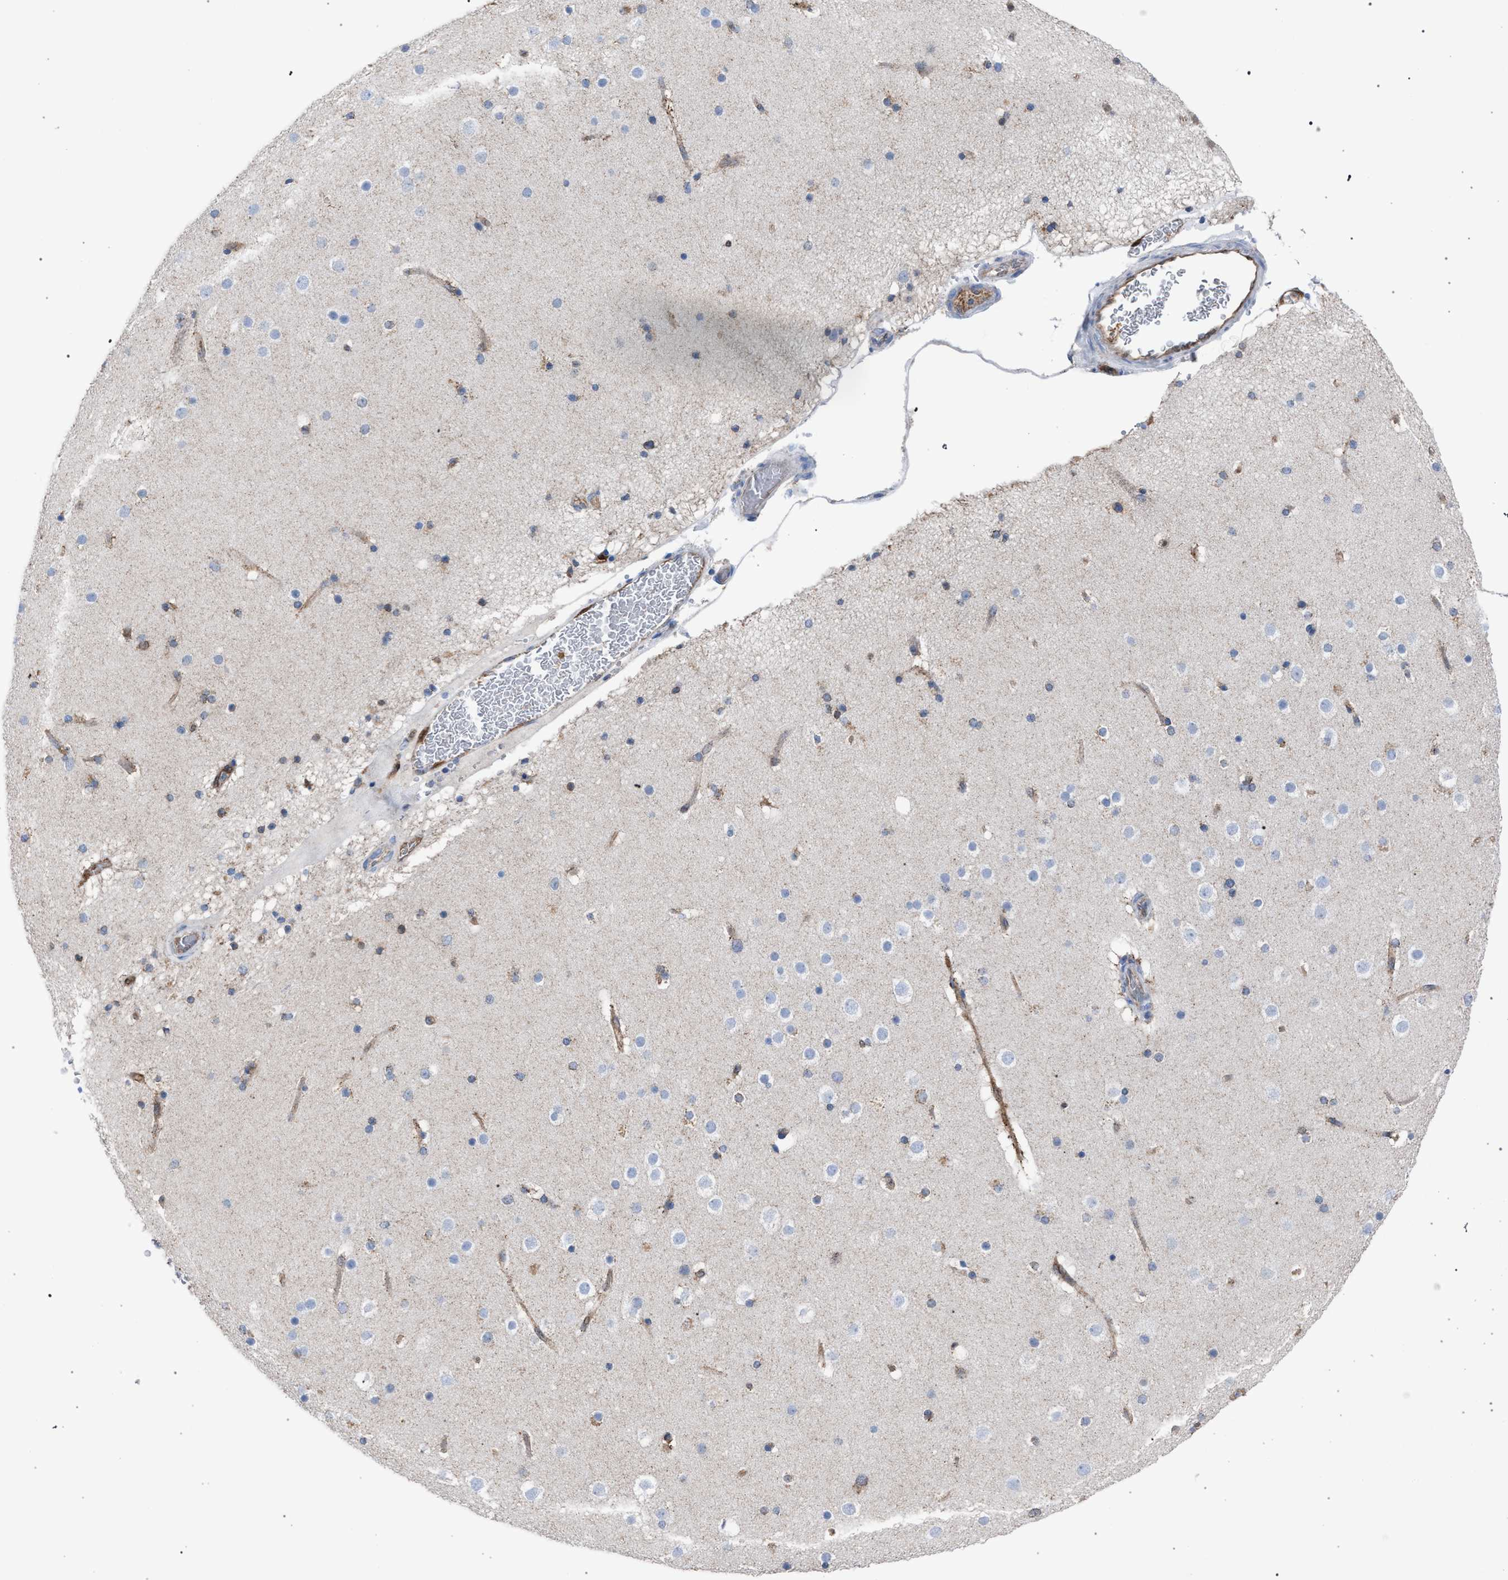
{"staining": {"intensity": "moderate", "quantity": ">75%", "location": "cytoplasmic/membranous"}, "tissue": "cerebral cortex", "cell_type": "Endothelial cells", "image_type": "normal", "snomed": [{"axis": "morphology", "description": "Normal tissue, NOS"}, {"axis": "topography", "description": "Cerebral cortex"}], "caption": "Immunohistochemistry (IHC) image of benign cerebral cortex: human cerebral cortex stained using IHC demonstrates medium levels of moderate protein expression localized specifically in the cytoplasmic/membranous of endothelial cells, appearing as a cytoplasmic/membranous brown color.", "gene": "HSD17B4", "patient": {"sex": "male", "age": 57}}